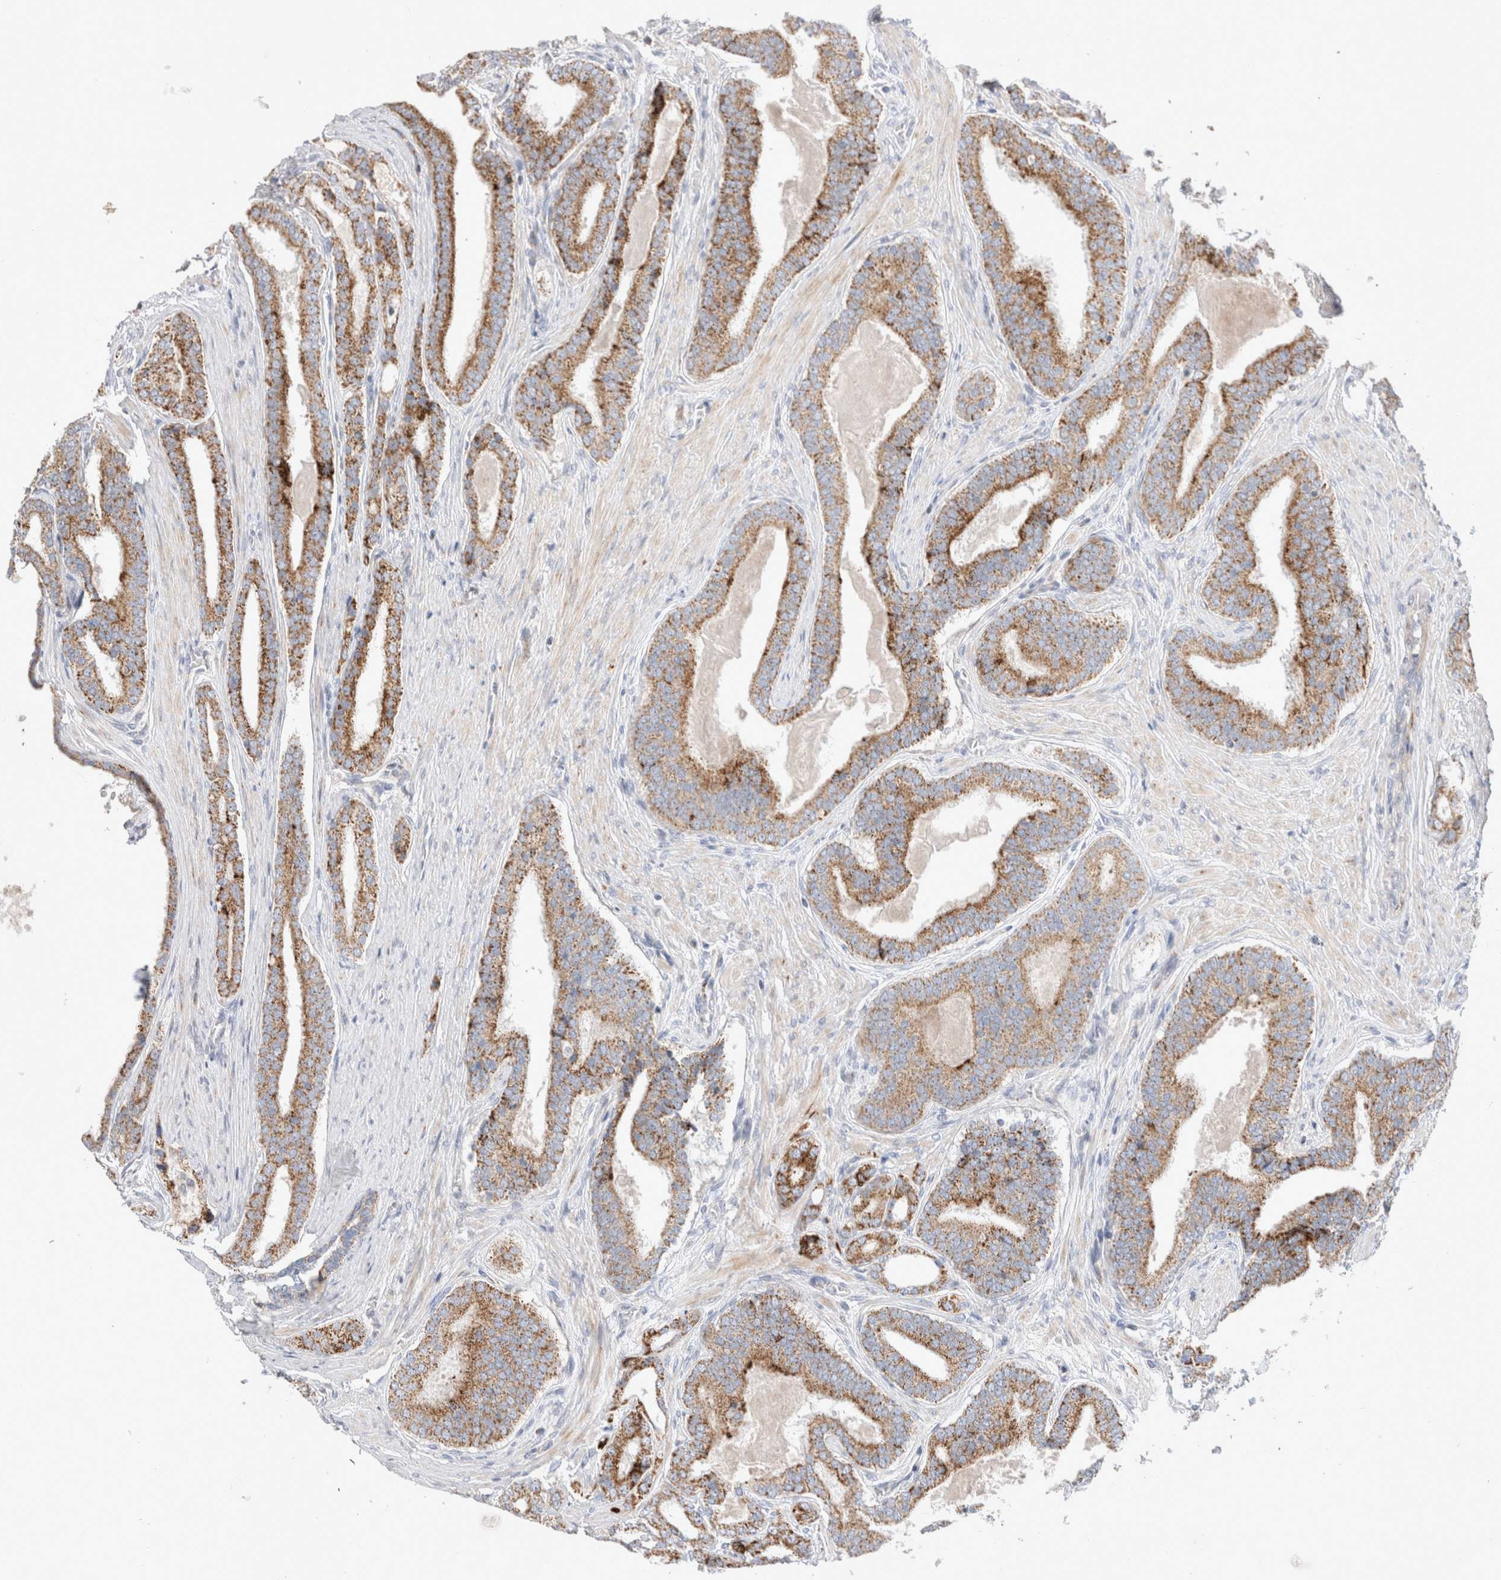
{"staining": {"intensity": "moderate", "quantity": ">75%", "location": "cytoplasmic/membranous"}, "tissue": "prostate cancer", "cell_type": "Tumor cells", "image_type": "cancer", "snomed": [{"axis": "morphology", "description": "Adenocarcinoma, High grade"}, {"axis": "topography", "description": "Prostate"}], "caption": "Protein staining by IHC displays moderate cytoplasmic/membranous staining in approximately >75% of tumor cells in prostate adenocarcinoma (high-grade).", "gene": "CHADL", "patient": {"sex": "male", "age": 60}}